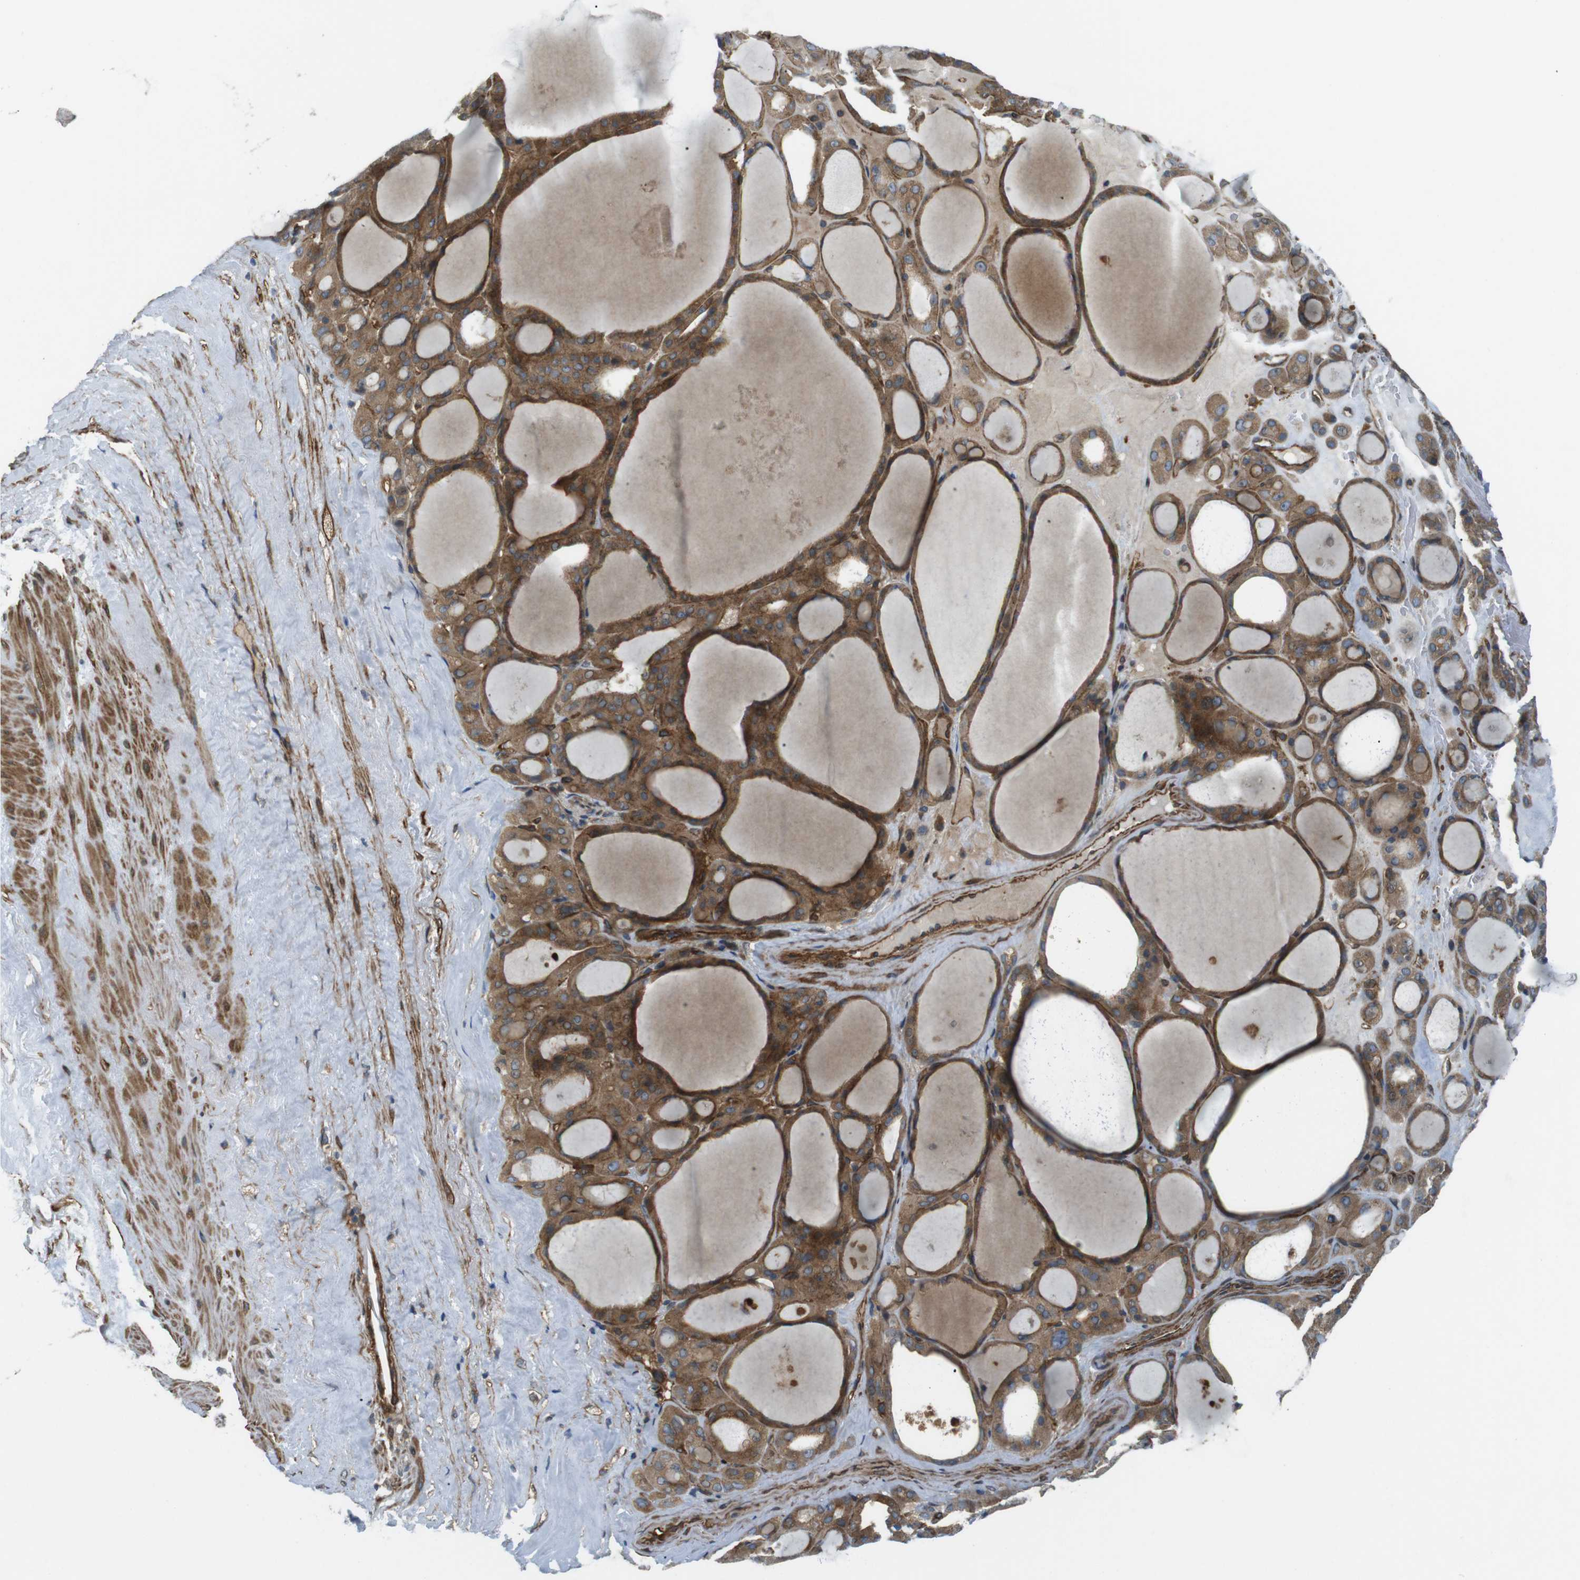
{"staining": {"intensity": "moderate", "quantity": ">75%", "location": "cytoplasmic/membranous"}, "tissue": "thyroid gland", "cell_type": "Glandular cells", "image_type": "normal", "snomed": [{"axis": "morphology", "description": "Normal tissue, NOS"}, {"axis": "morphology", "description": "Carcinoma, NOS"}, {"axis": "topography", "description": "Thyroid gland"}], "caption": "Glandular cells display medium levels of moderate cytoplasmic/membranous staining in approximately >75% of cells in unremarkable thyroid gland. (Stains: DAB (3,3'-diaminobenzidine) in brown, nuclei in blue, Microscopy: brightfield microscopy at high magnification).", "gene": "TSC1", "patient": {"sex": "female", "age": 86}}